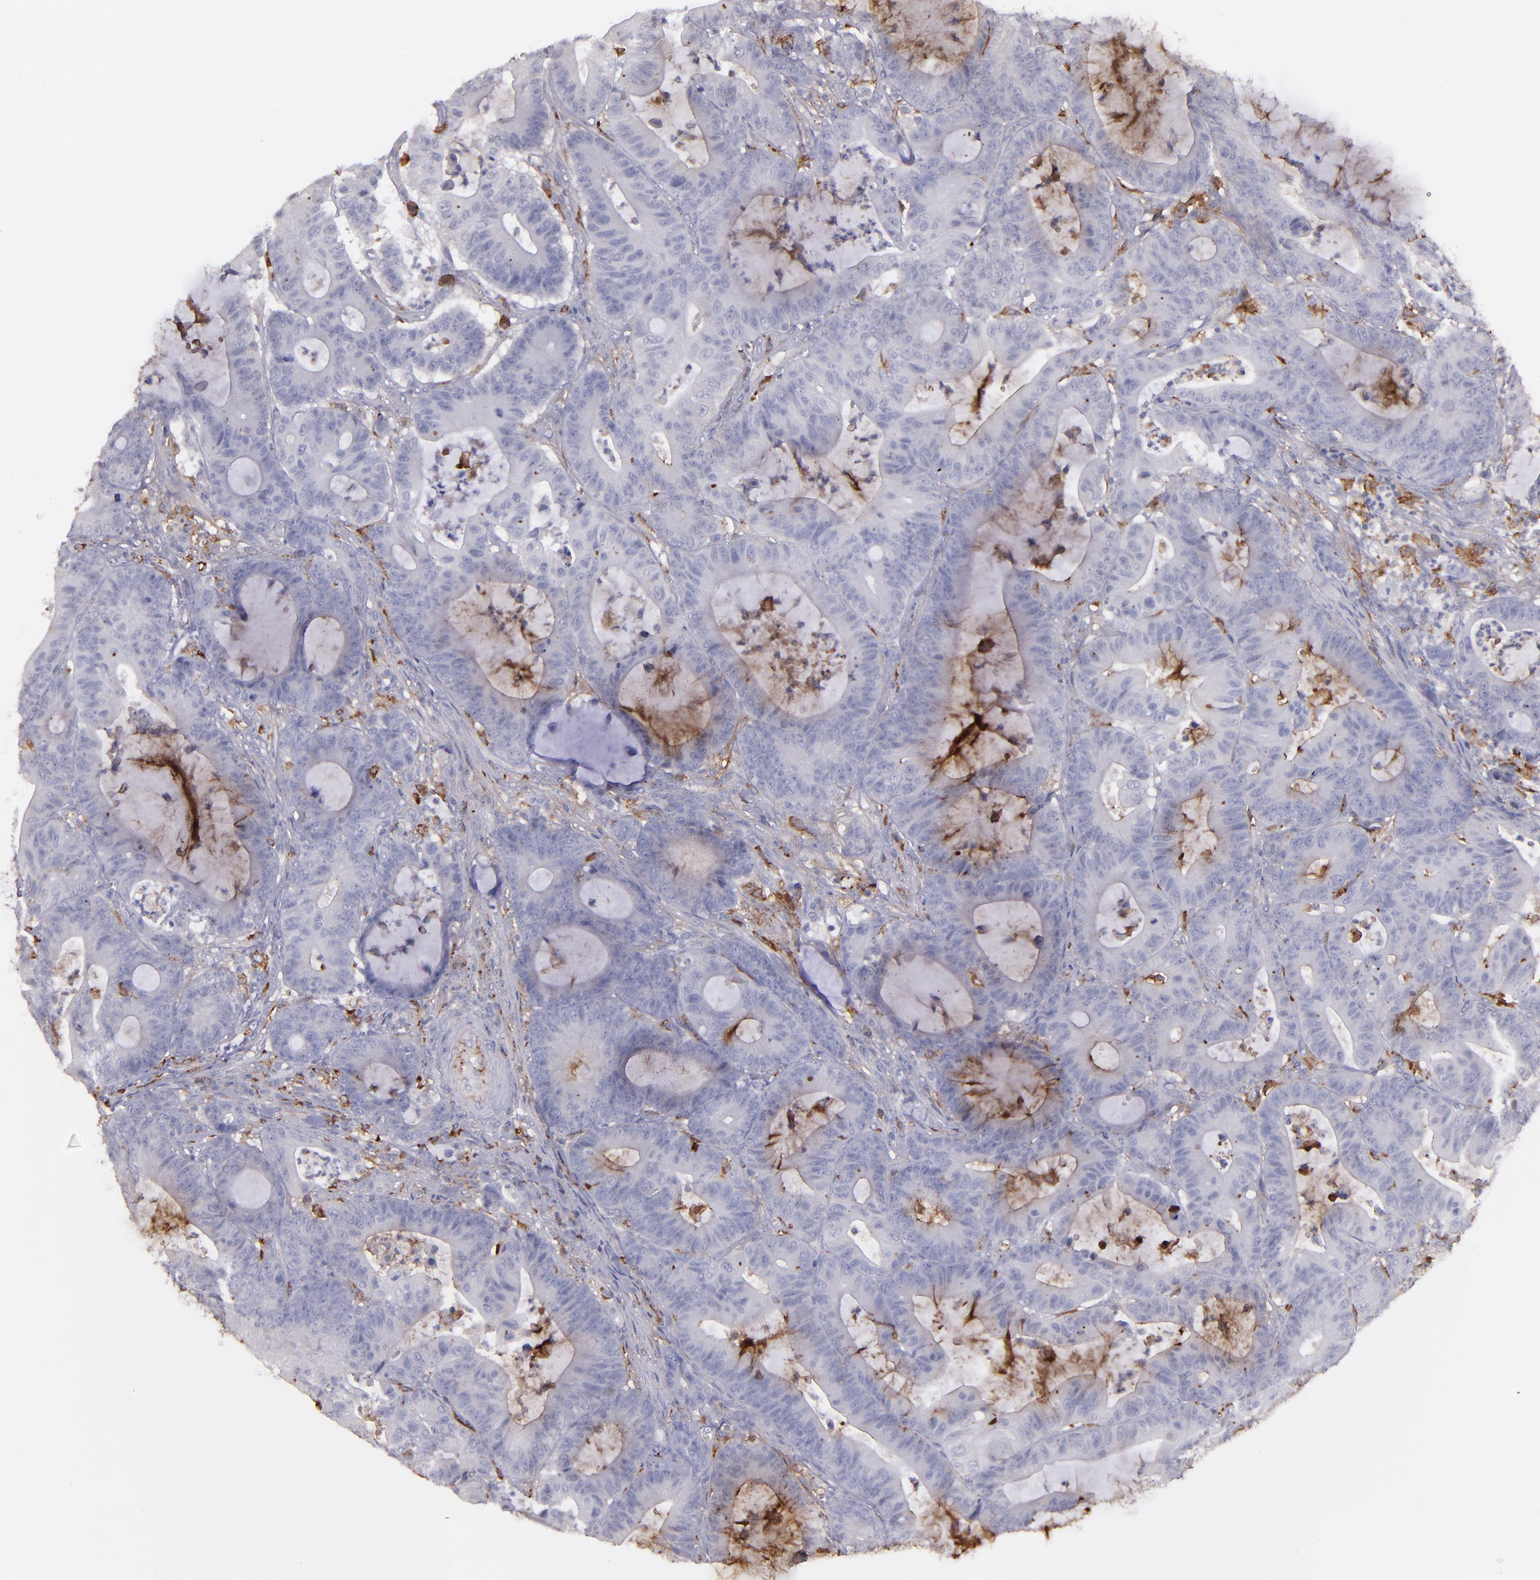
{"staining": {"intensity": "negative", "quantity": "none", "location": "none"}, "tissue": "colorectal cancer", "cell_type": "Tumor cells", "image_type": "cancer", "snomed": [{"axis": "morphology", "description": "Adenocarcinoma, NOS"}, {"axis": "topography", "description": "Colon"}], "caption": "High magnification brightfield microscopy of colorectal cancer stained with DAB (3,3'-diaminobenzidine) (brown) and counterstained with hematoxylin (blue): tumor cells show no significant positivity. The staining is performed using DAB (3,3'-diaminobenzidine) brown chromogen with nuclei counter-stained in using hematoxylin.", "gene": "C1QA", "patient": {"sex": "female", "age": 84}}